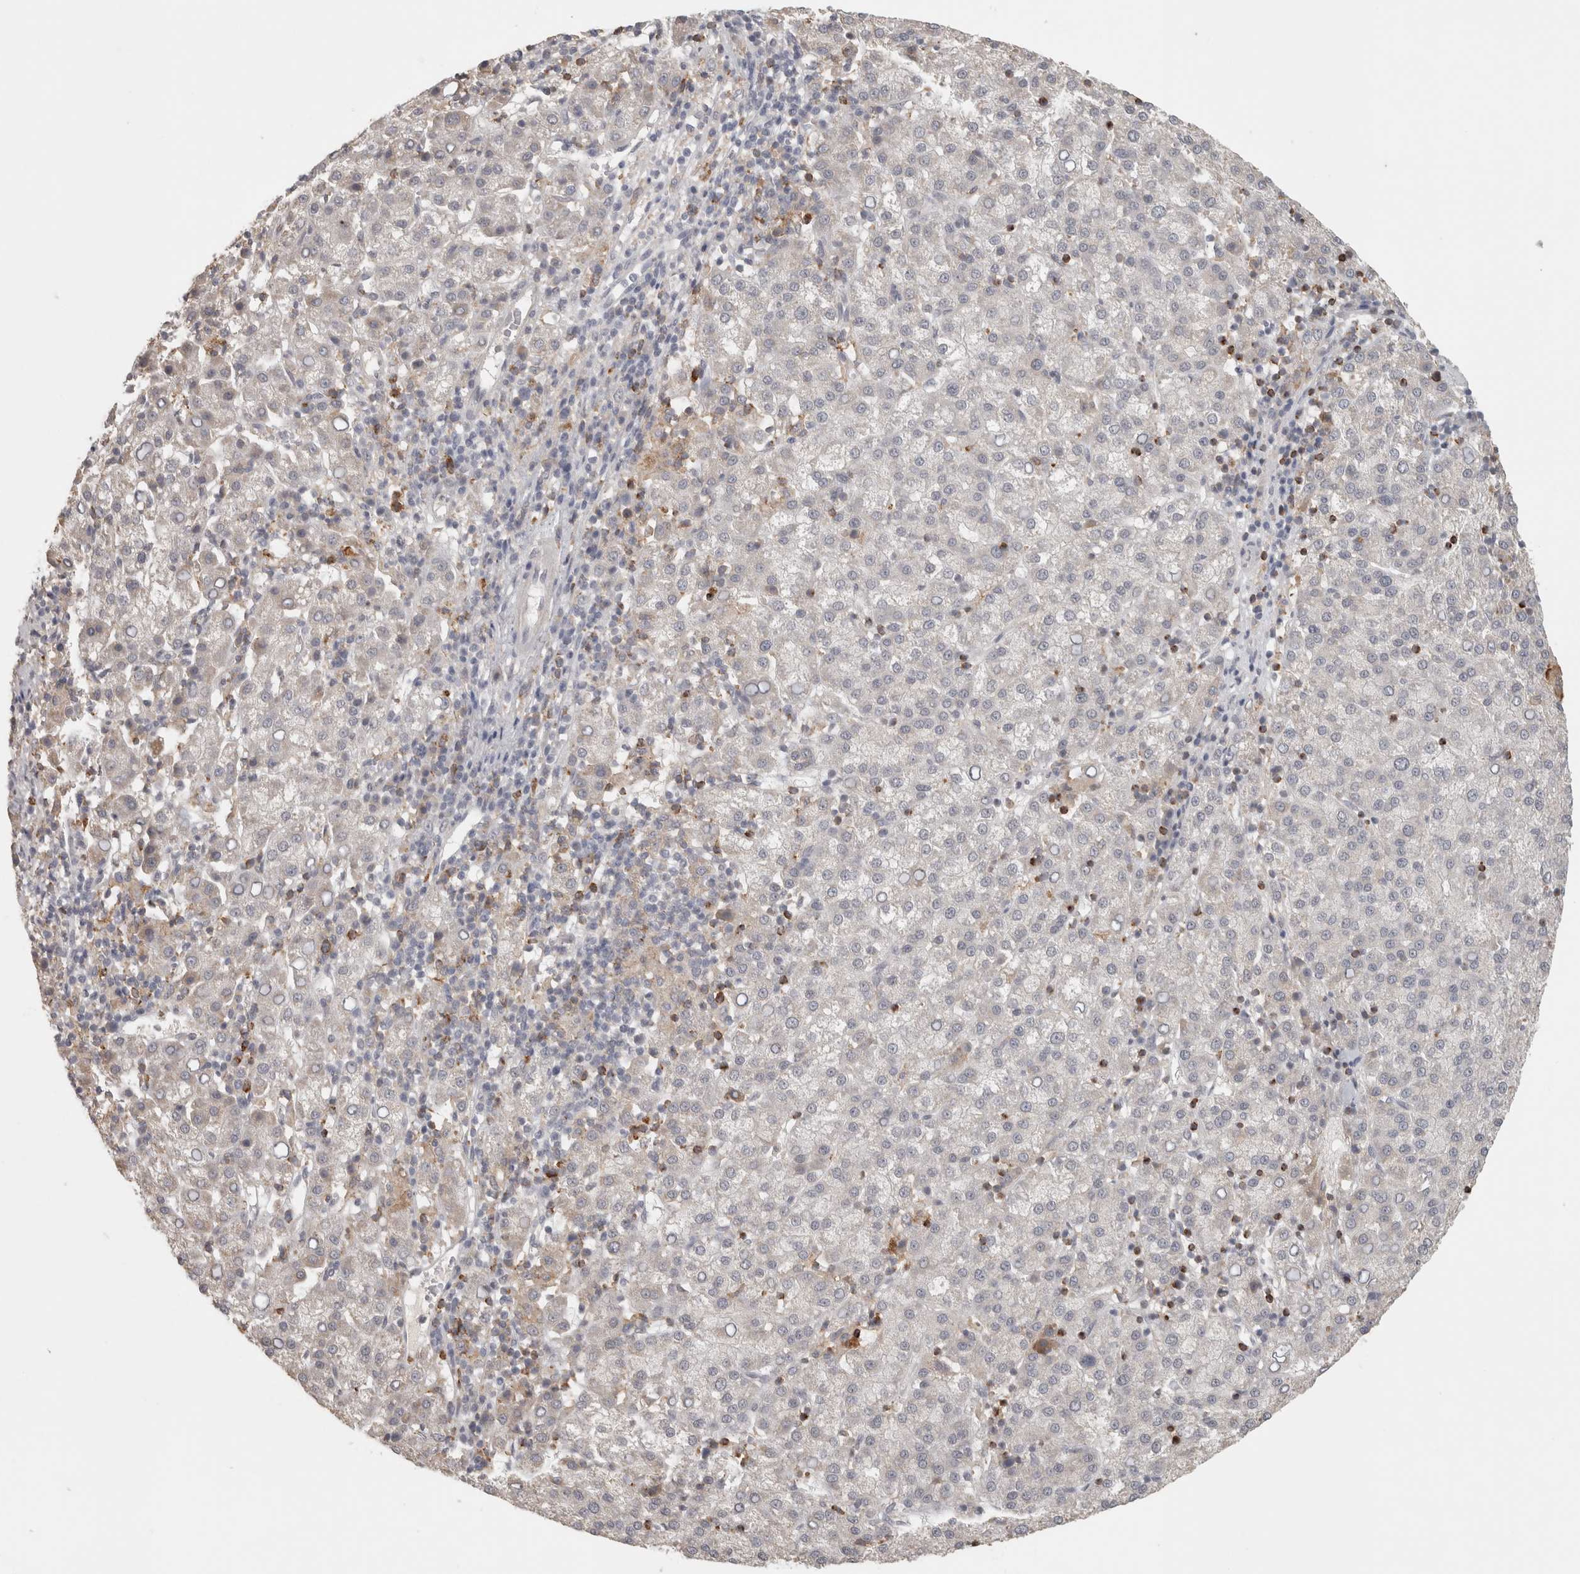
{"staining": {"intensity": "negative", "quantity": "none", "location": "none"}, "tissue": "liver cancer", "cell_type": "Tumor cells", "image_type": "cancer", "snomed": [{"axis": "morphology", "description": "Carcinoma, Hepatocellular, NOS"}, {"axis": "topography", "description": "Liver"}], "caption": "Immunohistochemistry of liver hepatocellular carcinoma reveals no staining in tumor cells.", "gene": "HAVCR2", "patient": {"sex": "female", "age": 58}}